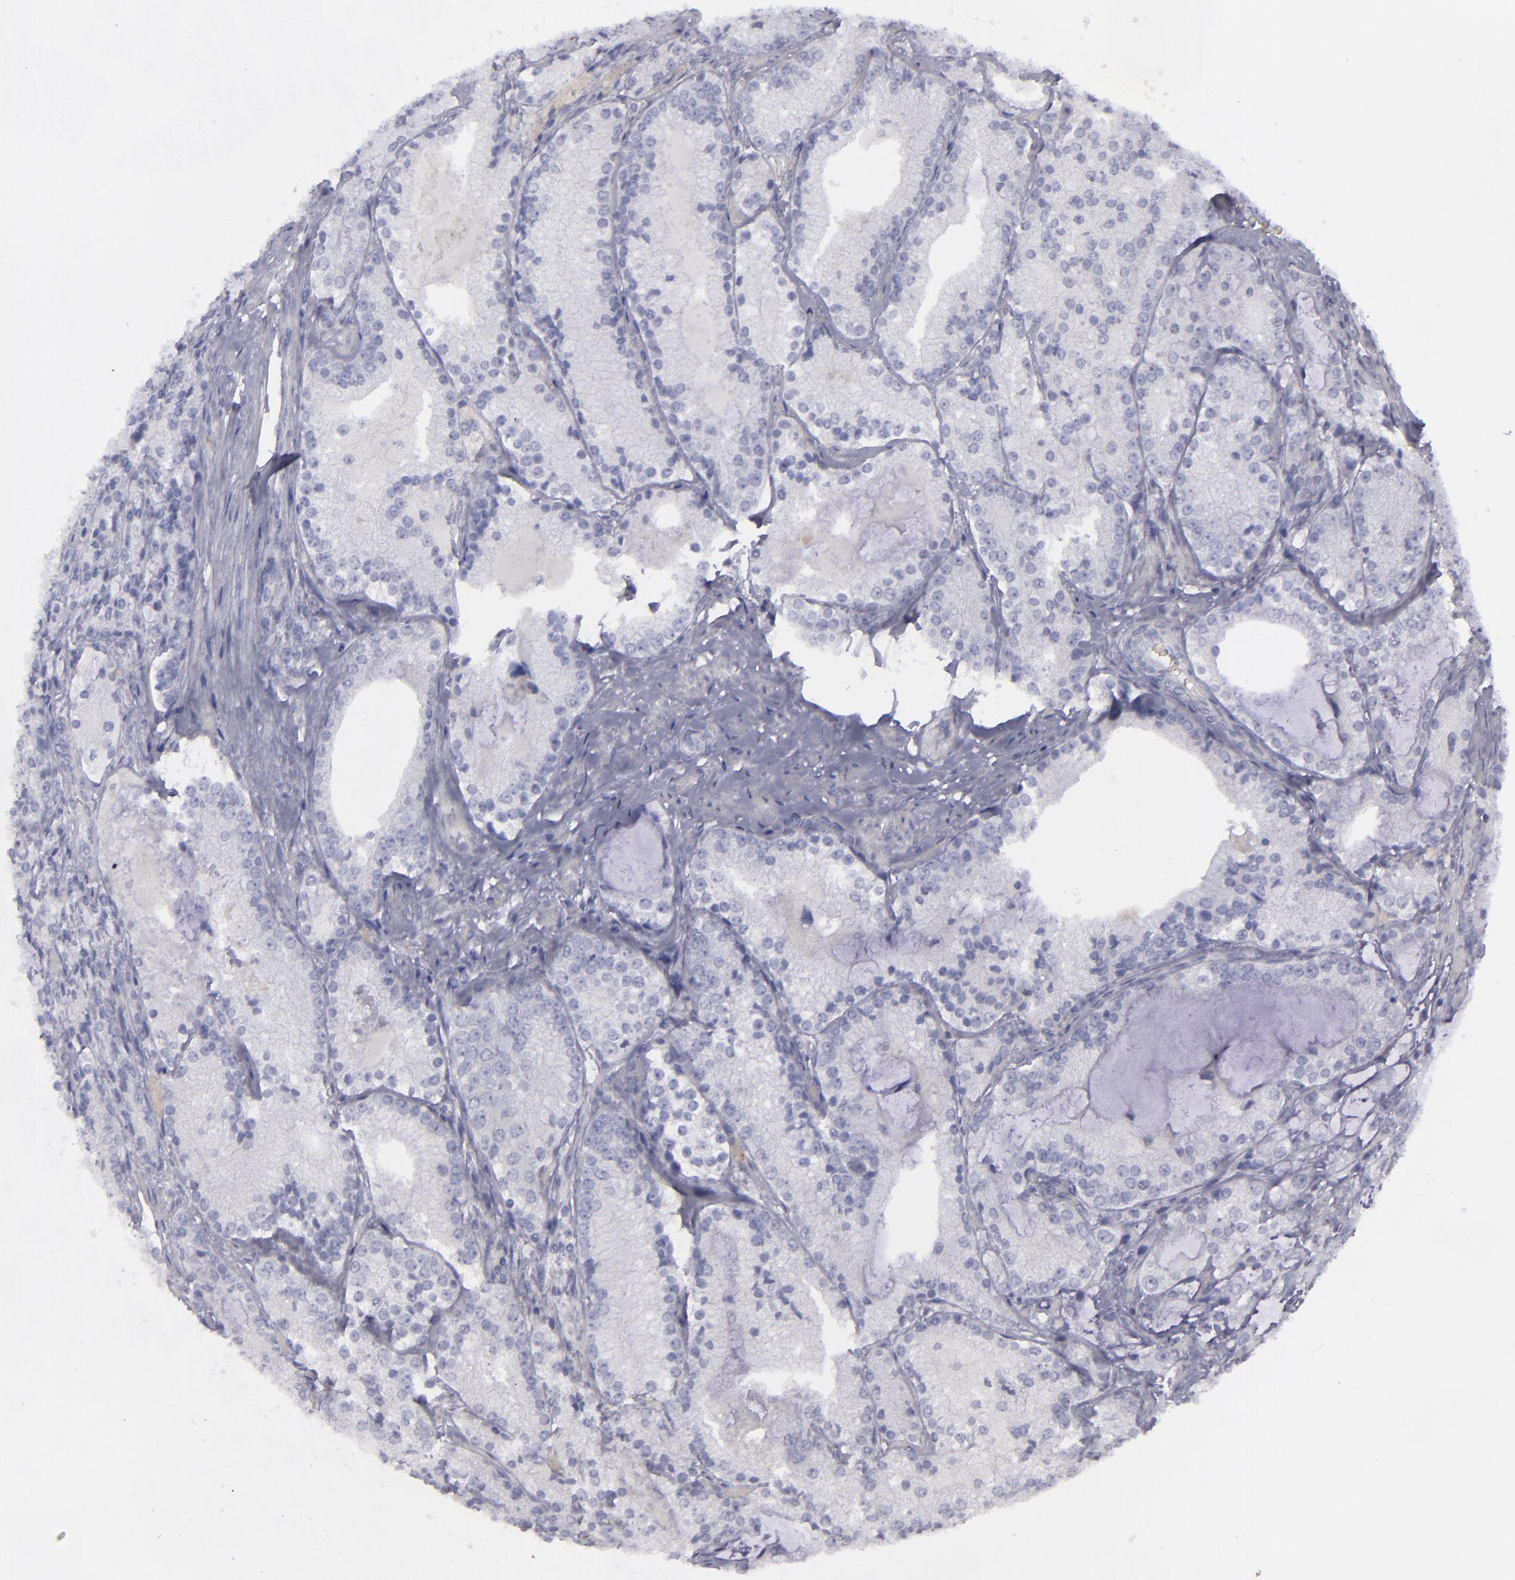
{"staining": {"intensity": "negative", "quantity": "none", "location": "none"}, "tissue": "prostate cancer", "cell_type": "Tumor cells", "image_type": "cancer", "snomed": [{"axis": "morphology", "description": "Adenocarcinoma, High grade"}, {"axis": "topography", "description": "Prostate"}], "caption": "Immunohistochemical staining of high-grade adenocarcinoma (prostate) shows no significant positivity in tumor cells. (Brightfield microscopy of DAB immunohistochemistry (IHC) at high magnification).", "gene": "CD22", "patient": {"sex": "male", "age": 63}}